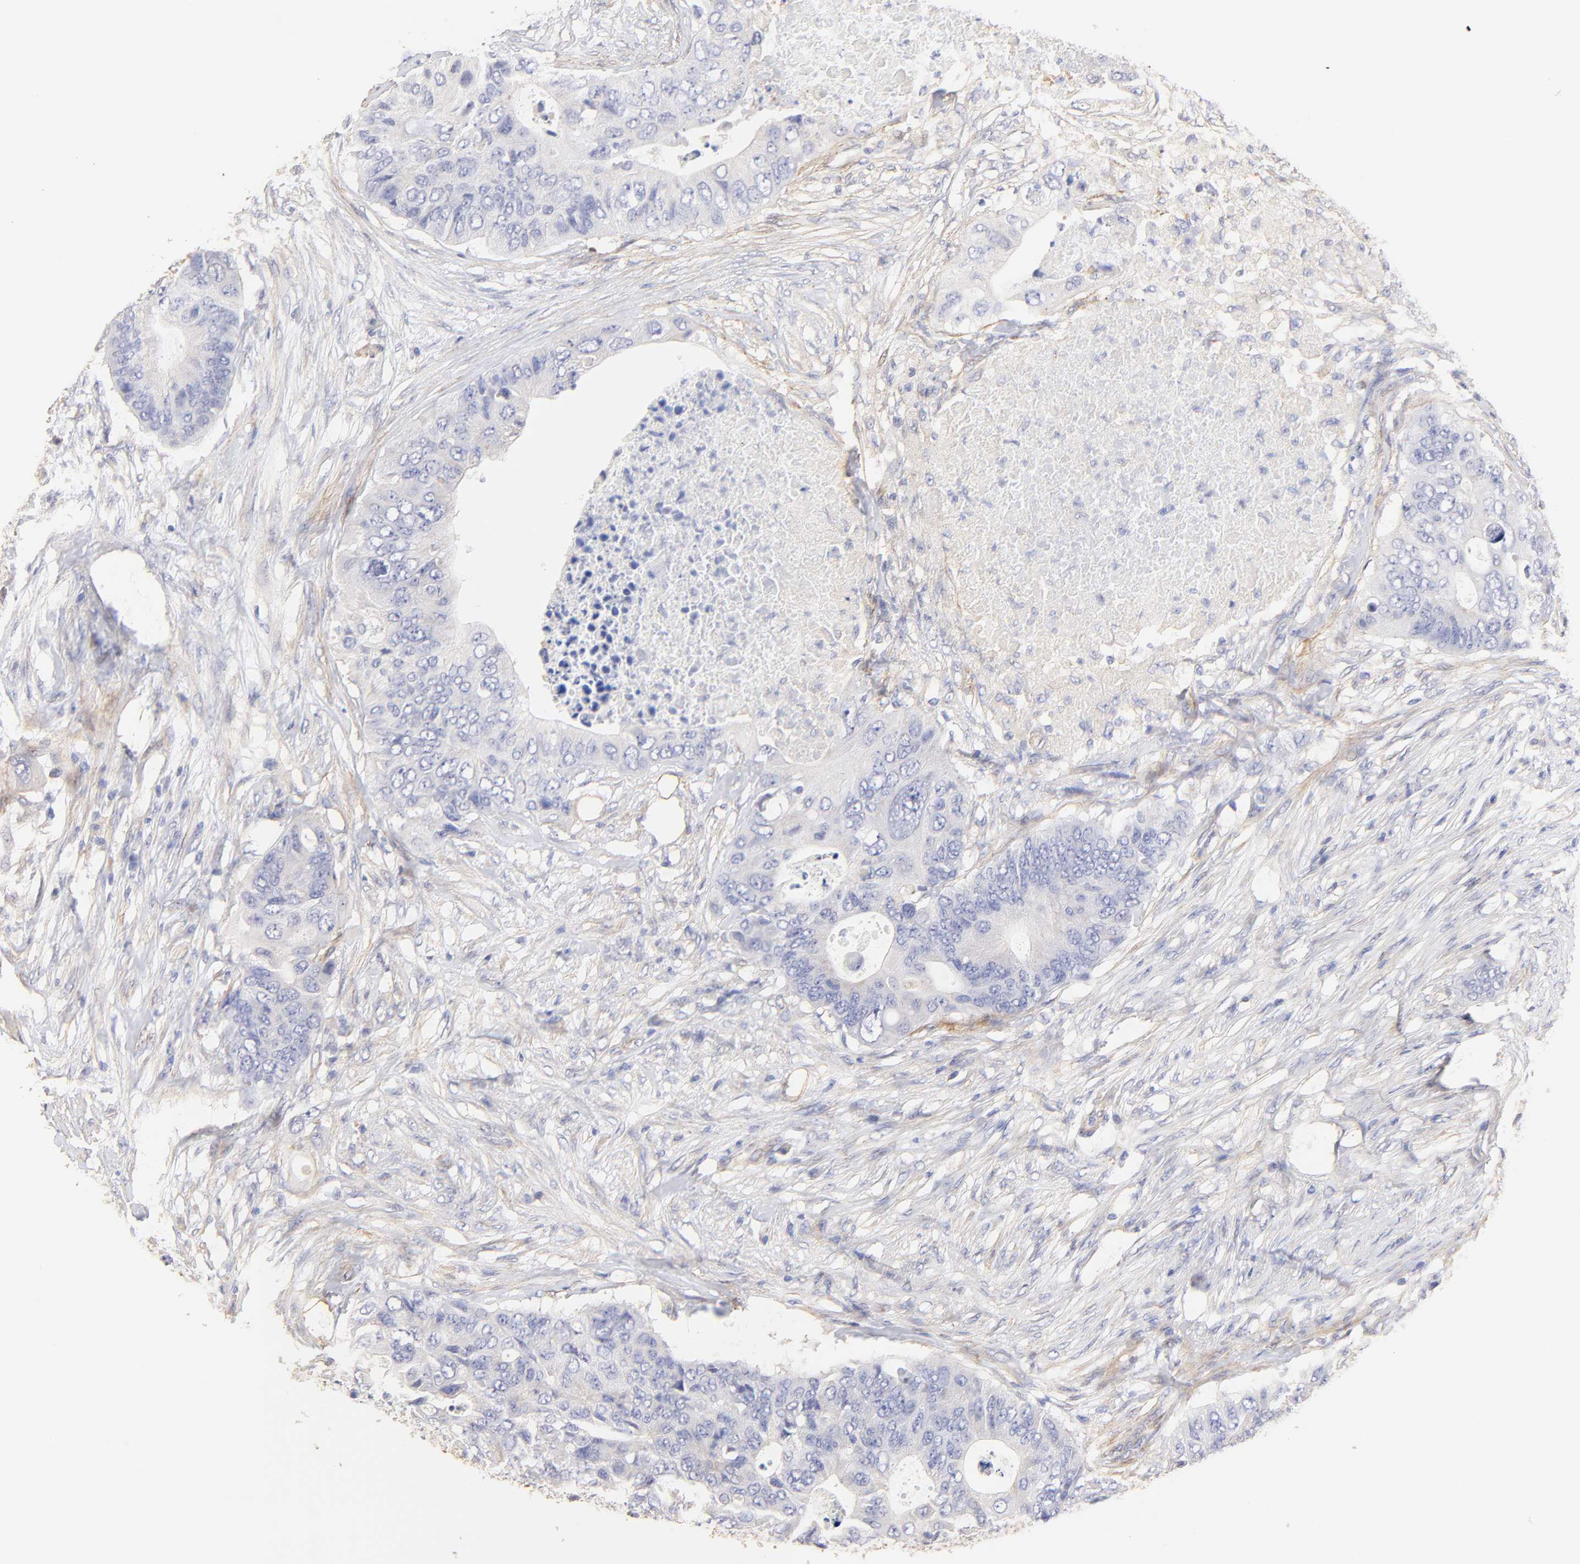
{"staining": {"intensity": "negative", "quantity": "none", "location": "none"}, "tissue": "colorectal cancer", "cell_type": "Tumor cells", "image_type": "cancer", "snomed": [{"axis": "morphology", "description": "Adenocarcinoma, NOS"}, {"axis": "topography", "description": "Colon"}], "caption": "DAB (3,3'-diaminobenzidine) immunohistochemical staining of colorectal adenocarcinoma demonstrates no significant staining in tumor cells.", "gene": "ACTRT1", "patient": {"sex": "male", "age": 71}}